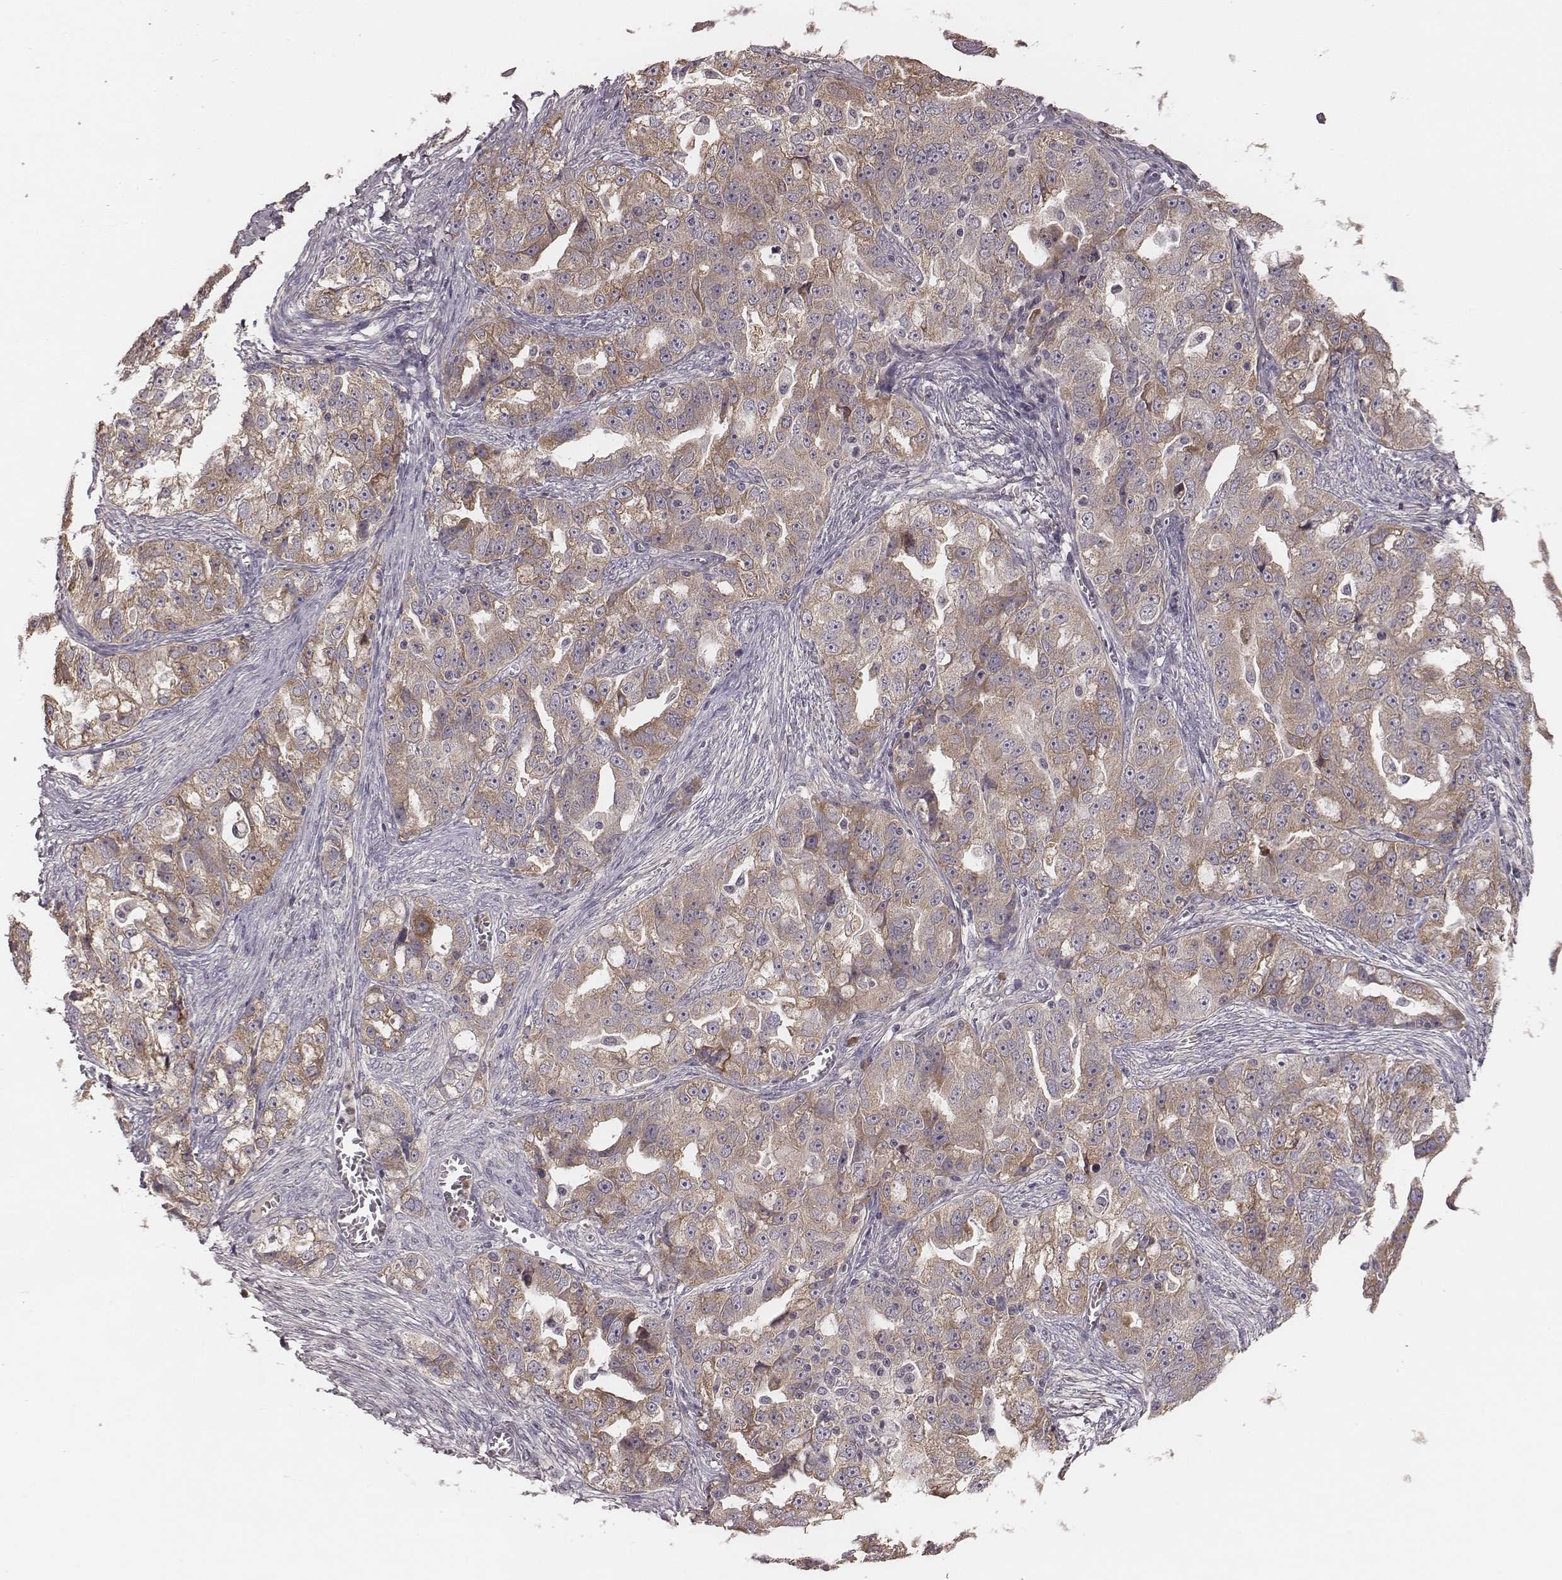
{"staining": {"intensity": "moderate", "quantity": ">75%", "location": "cytoplasmic/membranous"}, "tissue": "ovarian cancer", "cell_type": "Tumor cells", "image_type": "cancer", "snomed": [{"axis": "morphology", "description": "Cystadenocarcinoma, serous, NOS"}, {"axis": "topography", "description": "Ovary"}], "caption": "This photomicrograph shows serous cystadenocarcinoma (ovarian) stained with immunohistochemistry to label a protein in brown. The cytoplasmic/membranous of tumor cells show moderate positivity for the protein. Nuclei are counter-stained blue.", "gene": "P2RX5", "patient": {"sex": "female", "age": 51}}